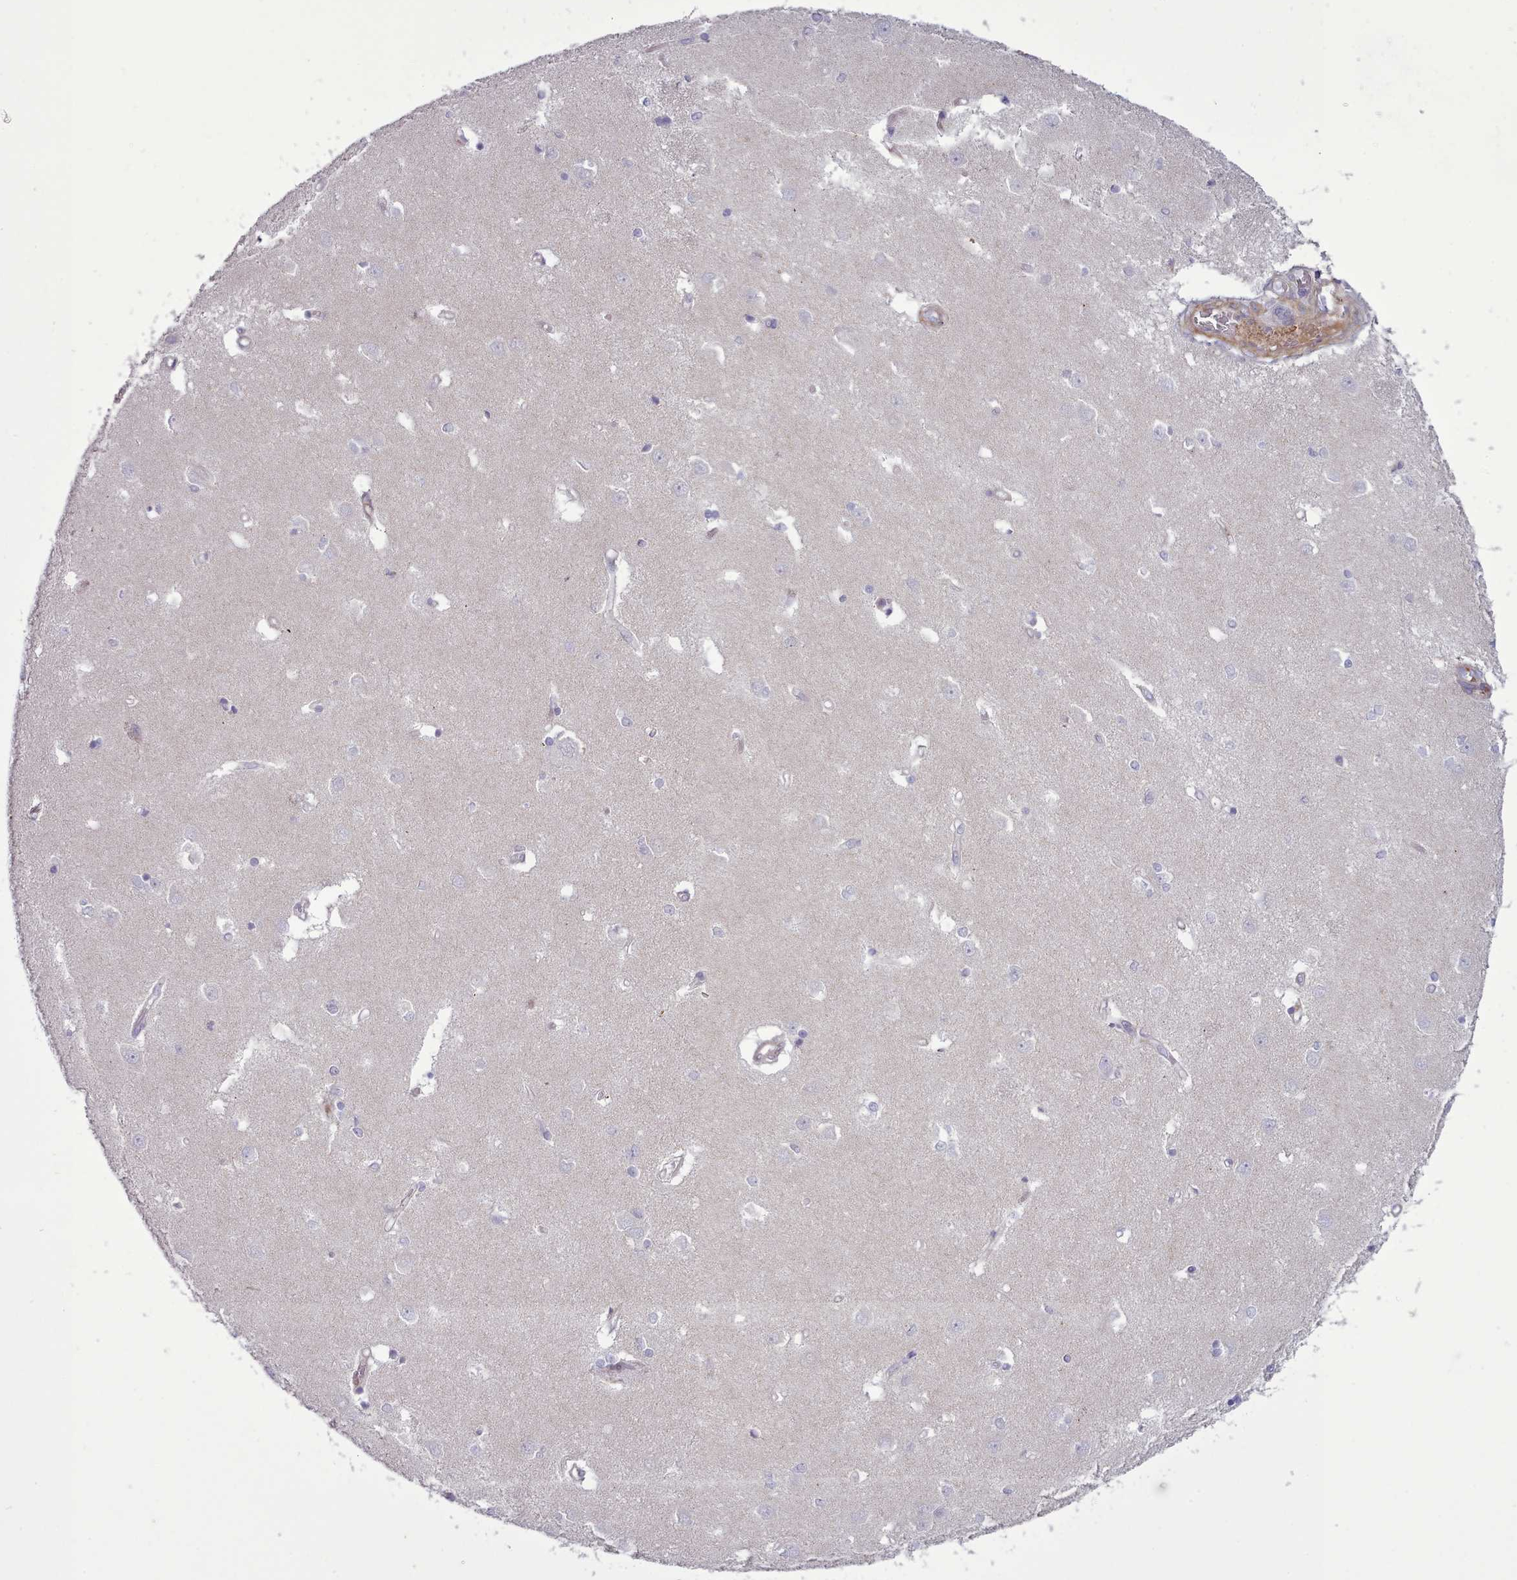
{"staining": {"intensity": "negative", "quantity": "none", "location": "none"}, "tissue": "caudate", "cell_type": "Glial cells", "image_type": "normal", "snomed": [{"axis": "morphology", "description": "Normal tissue, NOS"}, {"axis": "topography", "description": "Lateral ventricle wall"}], "caption": "IHC of normal caudate demonstrates no expression in glial cells. Nuclei are stained in blue.", "gene": "TENT4B", "patient": {"sex": "male", "age": 37}}